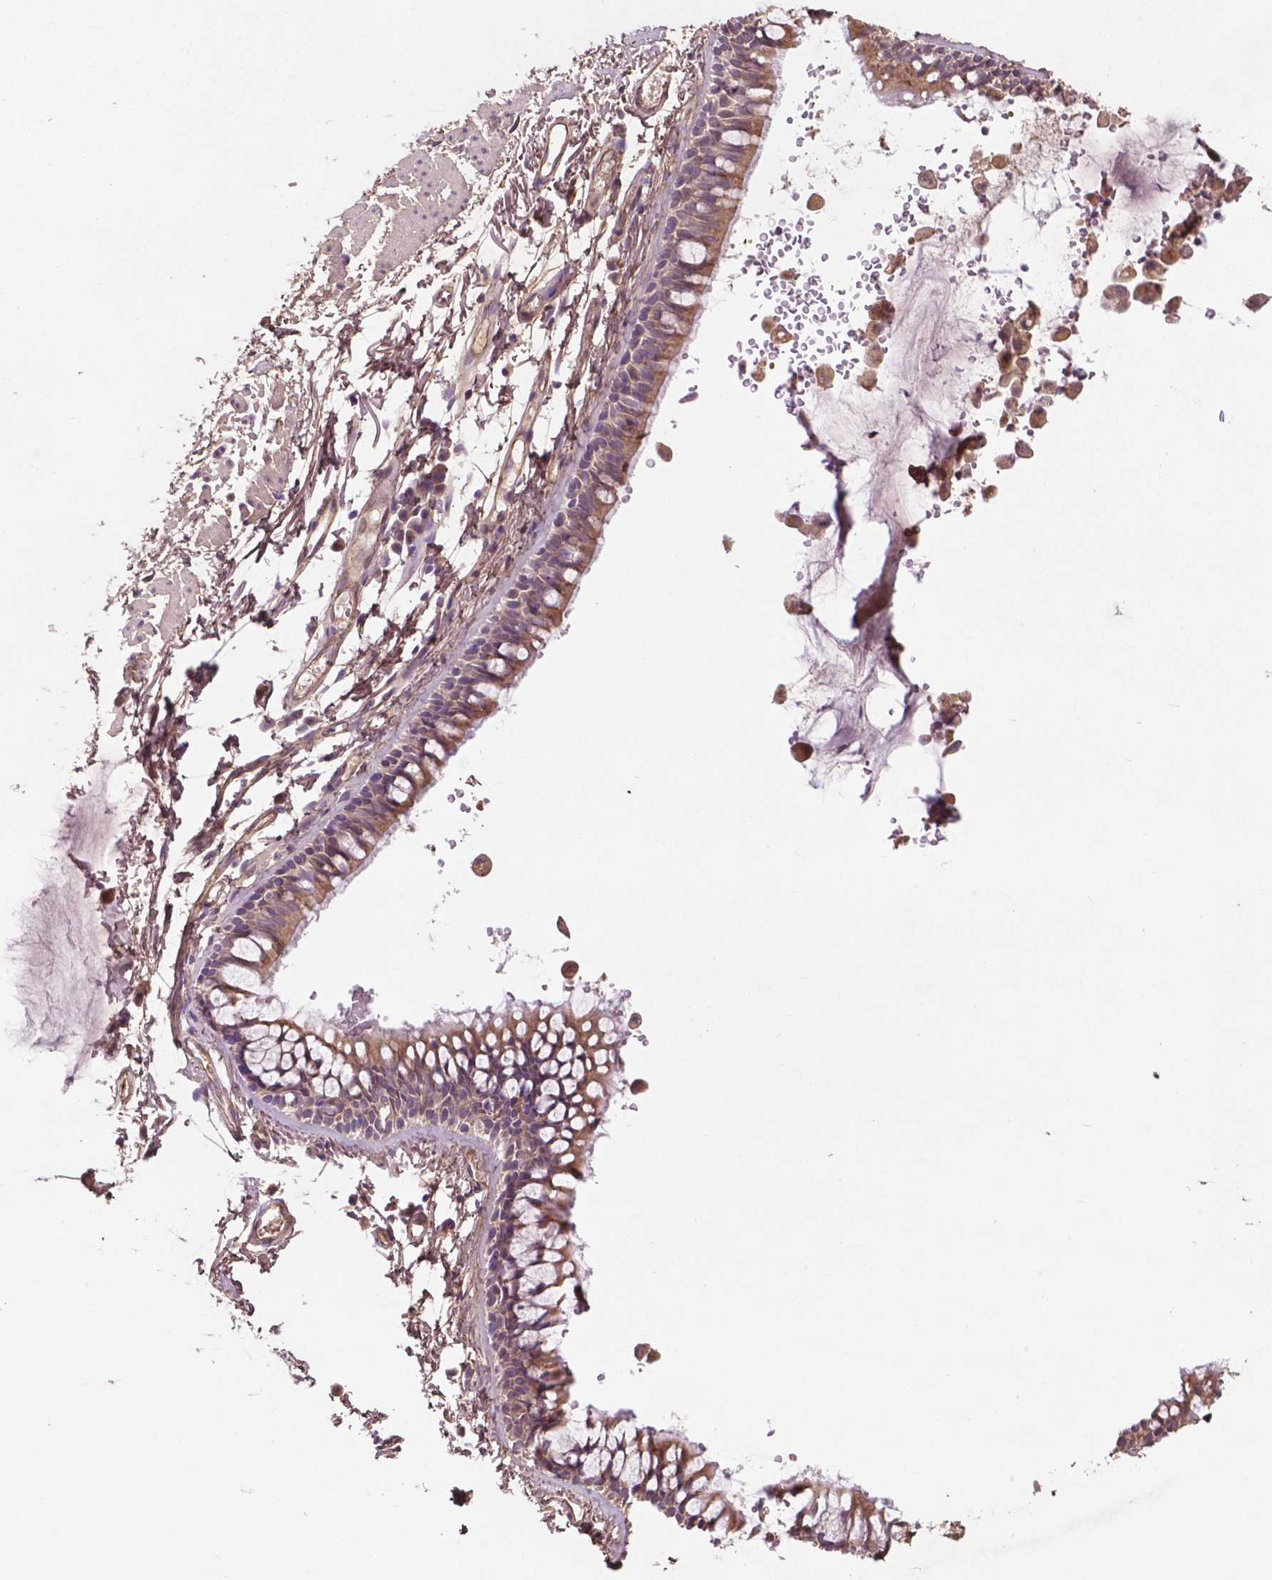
{"staining": {"intensity": "moderate", "quantity": ">75%", "location": "cytoplasmic/membranous"}, "tissue": "adipose tissue", "cell_type": "Adipocytes", "image_type": "normal", "snomed": [{"axis": "morphology", "description": "Normal tissue, NOS"}, {"axis": "topography", "description": "Cartilage tissue"}, {"axis": "topography", "description": "Bronchus"}], "caption": "Adipose tissue stained with immunohistochemistry reveals moderate cytoplasmic/membranous positivity in approximately >75% of adipocytes.", "gene": "GJA9", "patient": {"sex": "female", "age": 79}}